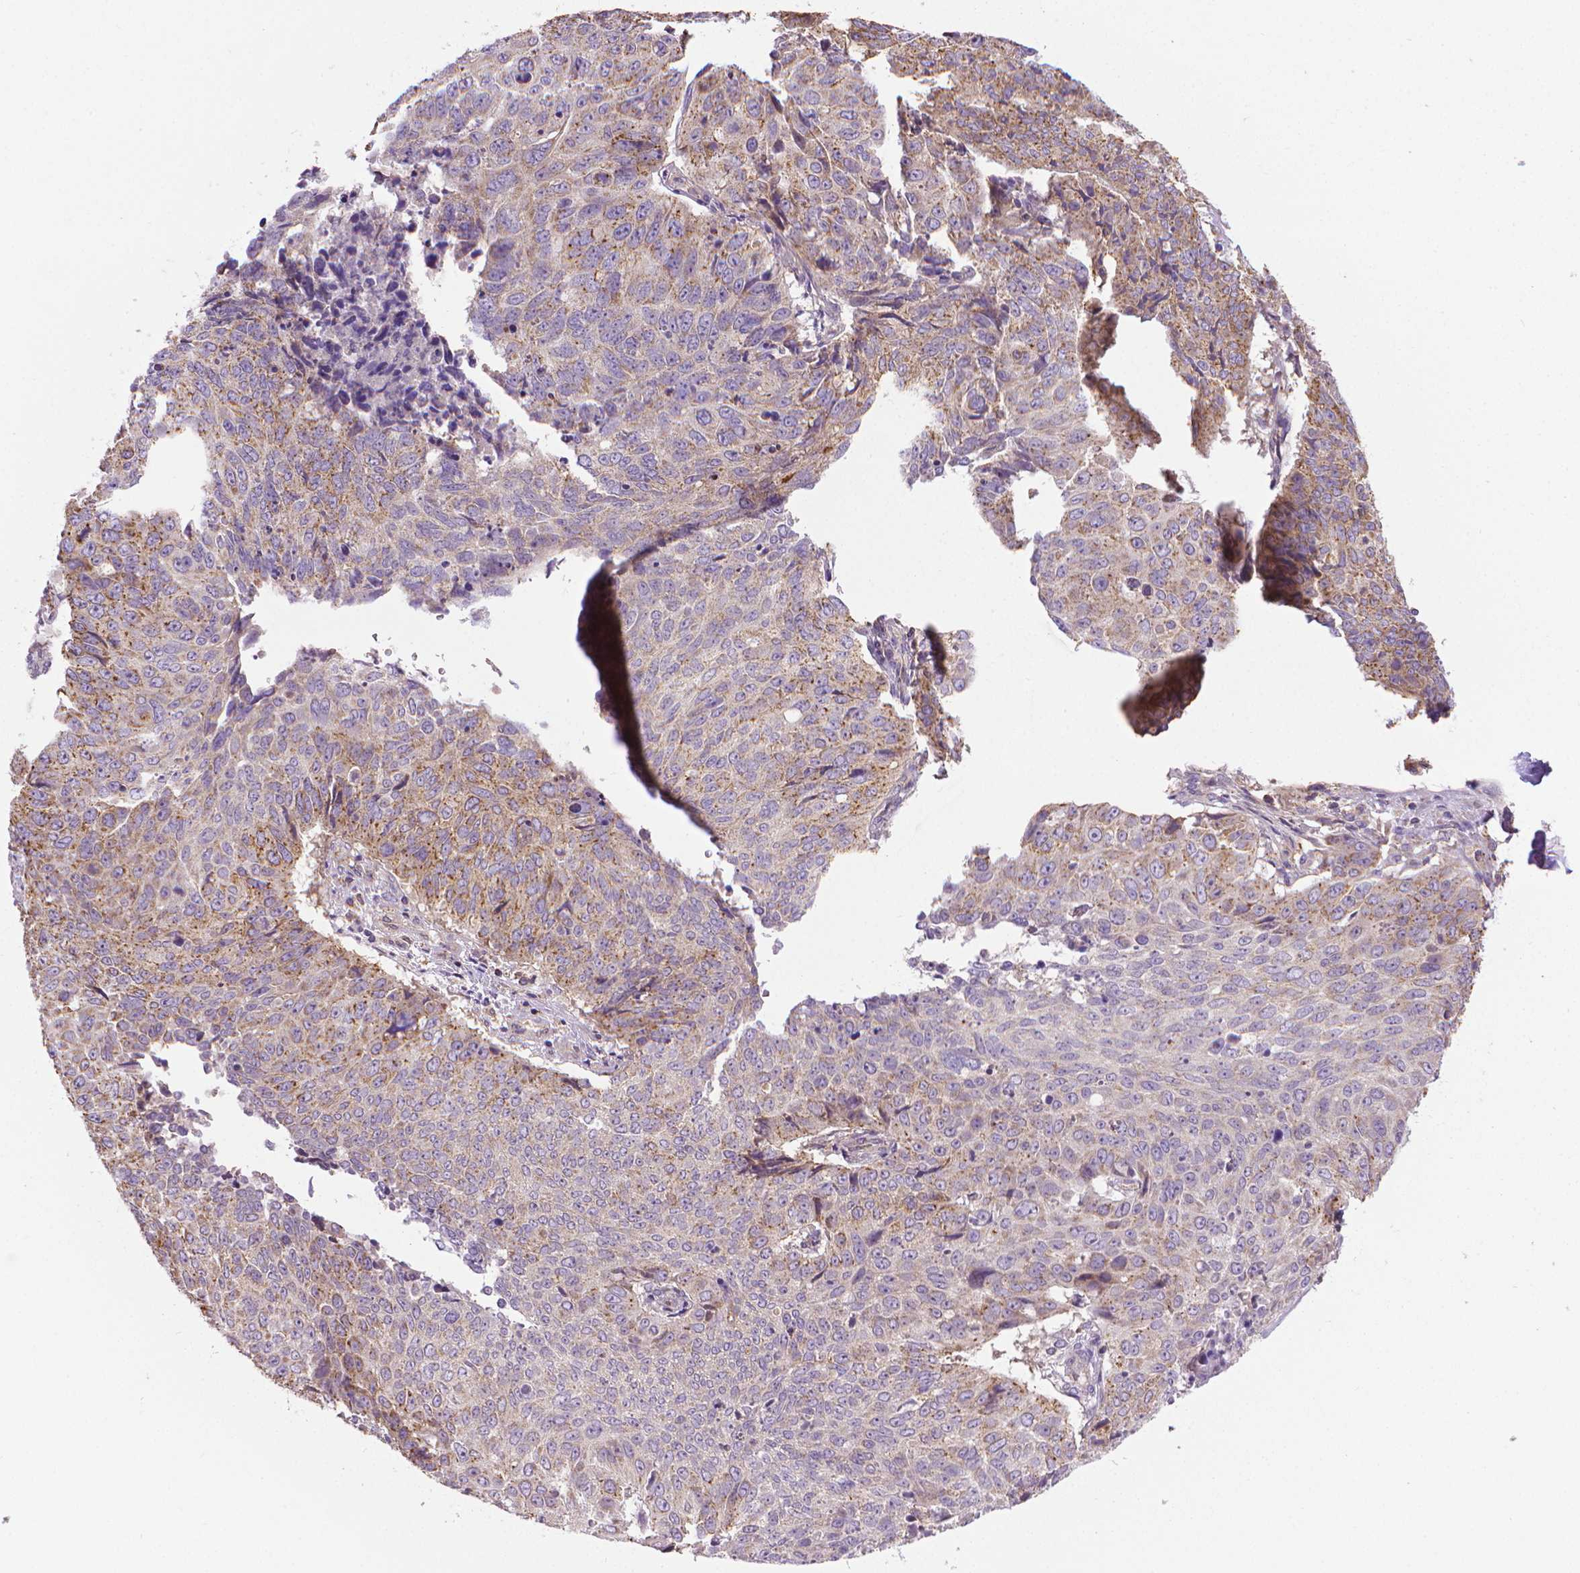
{"staining": {"intensity": "weak", "quantity": "25%-75%", "location": "cytoplasmic/membranous"}, "tissue": "lung cancer", "cell_type": "Tumor cells", "image_type": "cancer", "snomed": [{"axis": "morphology", "description": "Normal tissue, NOS"}, {"axis": "morphology", "description": "Squamous cell carcinoma, NOS"}, {"axis": "topography", "description": "Bronchus"}, {"axis": "topography", "description": "Lung"}], "caption": "The image displays a brown stain indicating the presence of a protein in the cytoplasmic/membranous of tumor cells in lung squamous cell carcinoma. The staining was performed using DAB (3,3'-diaminobenzidine), with brown indicating positive protein expression. Nuclei are stained blue with hematoxylin.", "gene": "SLC51B", "patient": {"sex": "male", "age": 64}}